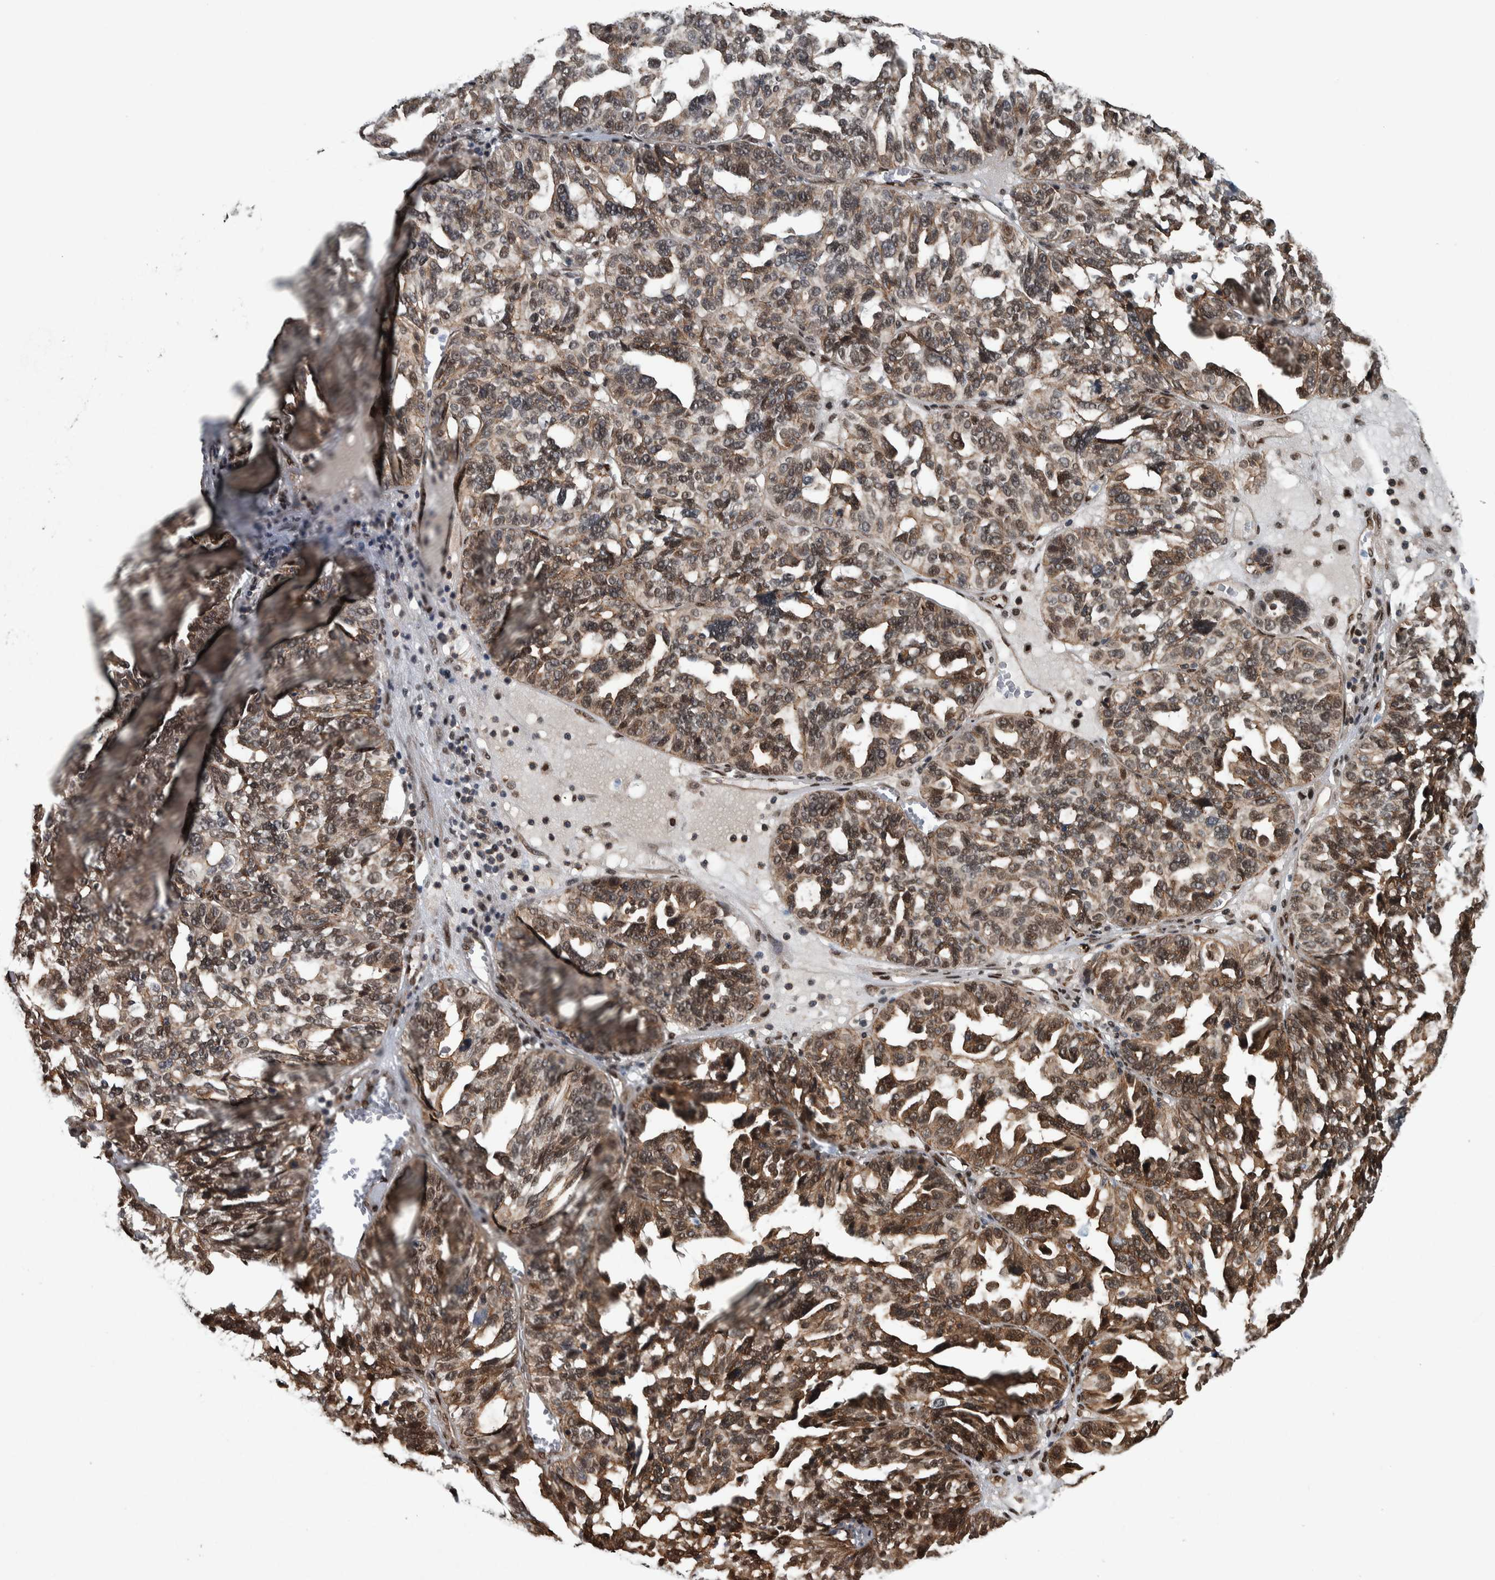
{"staining": {"intensity": "moderate", "quantity": ">75%", "location": "cytoplasmic/membranous,nuclear"}, "tissue": "ovarian cancer", "cell_type": "Tumor cells", "image_type": "cancer", "snomed": [{"axis": "morphology", "description": "Cystadenocarcinoma, serous, NOS"}, {"axis": "topography", "description": "Ovary"}], "caption": "An immunohistochemistry photomicrograph of neoplastic tissue is shown. Protein staining in brown highlights moderate cytoplasmic/membranous and nuclear positivity in serous cystadenocarcinoma (ovarian) within tumor cells.", "gene": "FAM135B", "patient": {"sex": "female", "age": 59}}